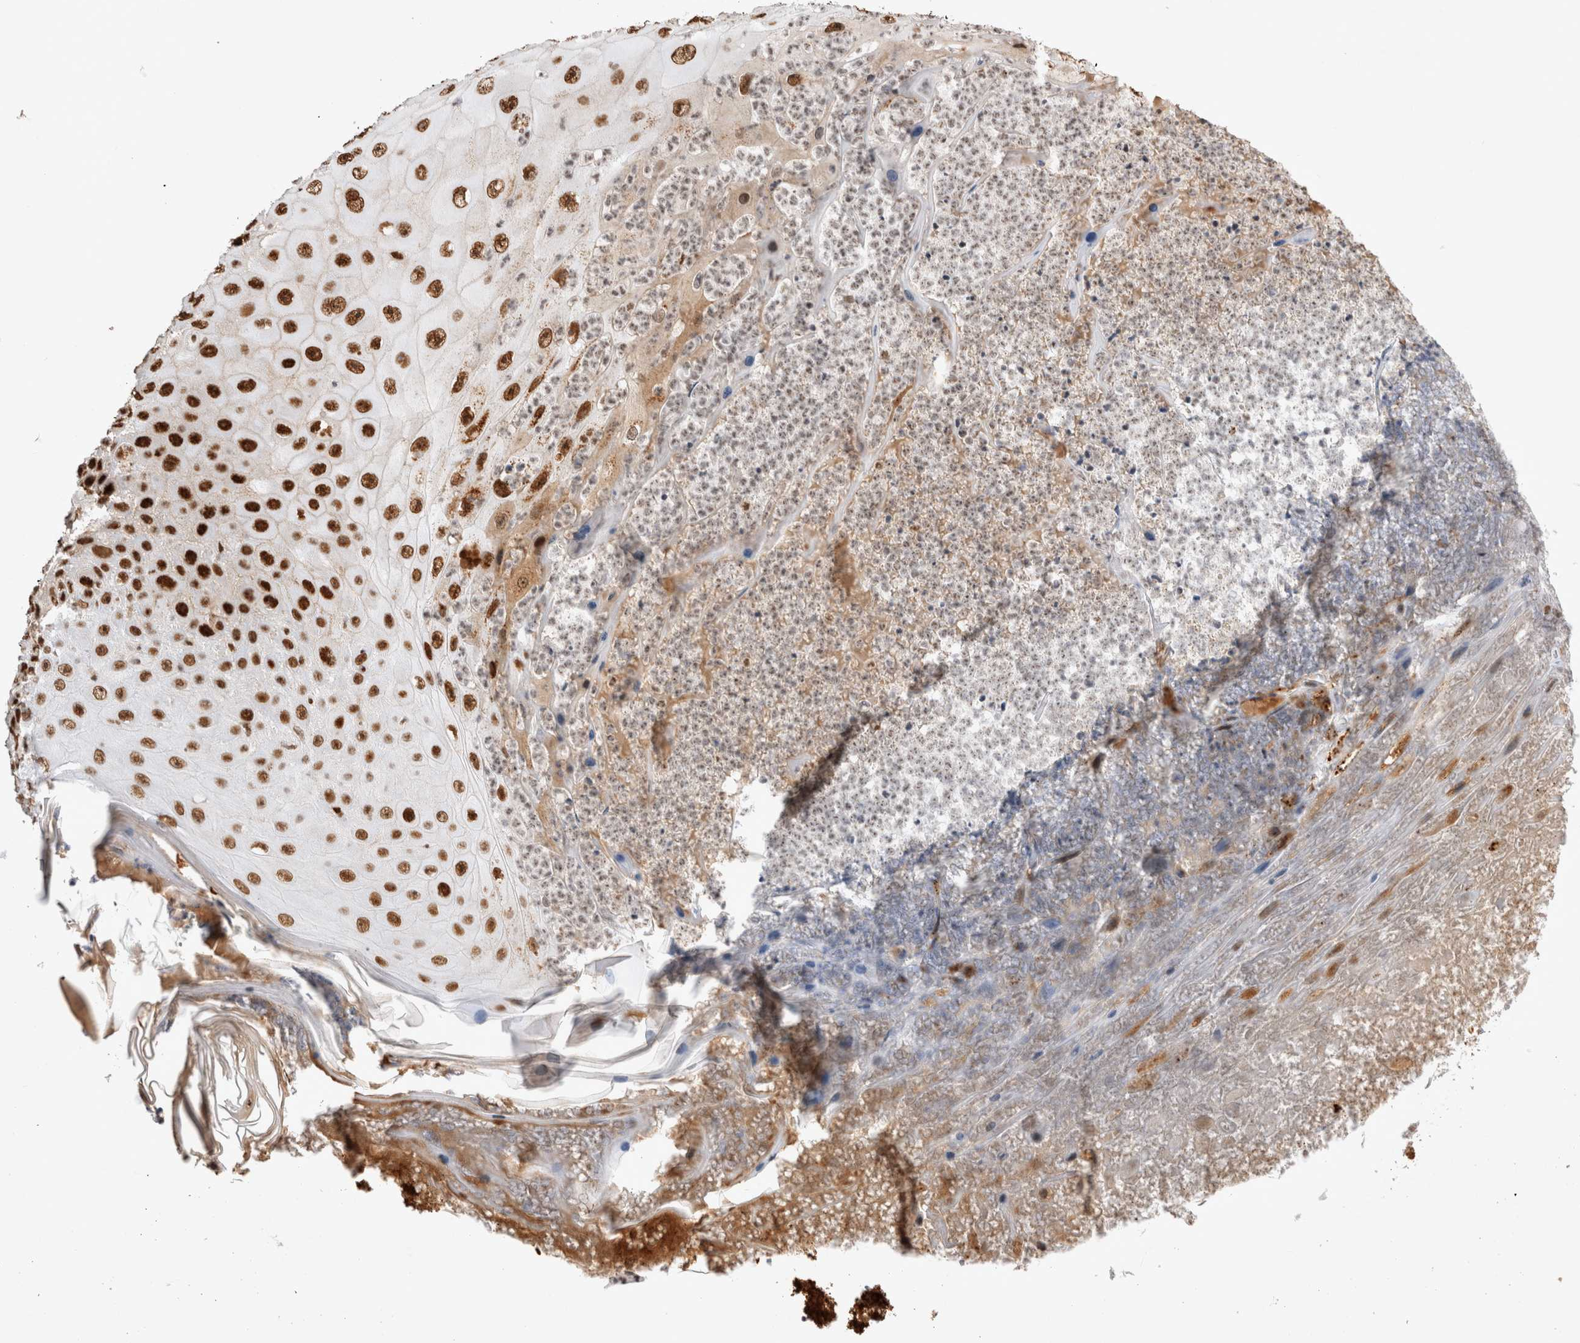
{"staining": {"intensity": "strong", "quantity": ">75%", "location": "cytoplasmic/membranous,nuclear"}, "tissue": "skin cancer", "cell_type": "Tumor cells", "image_type": "cancer", "snomed": [{"axis": "morphology", "description": "Squamous cell carcinoma, NOS"}, {"axis": "topography", "description": "Skin"}], "caption": "Protein analysis of skin squamous cell carcinoma tissue reveals strong cytoplasmic/membranous and nuclear positivity in about >75% of tumor cells.", "gene": "EYA2", "patient": {"sex": "female", "age": 88}}